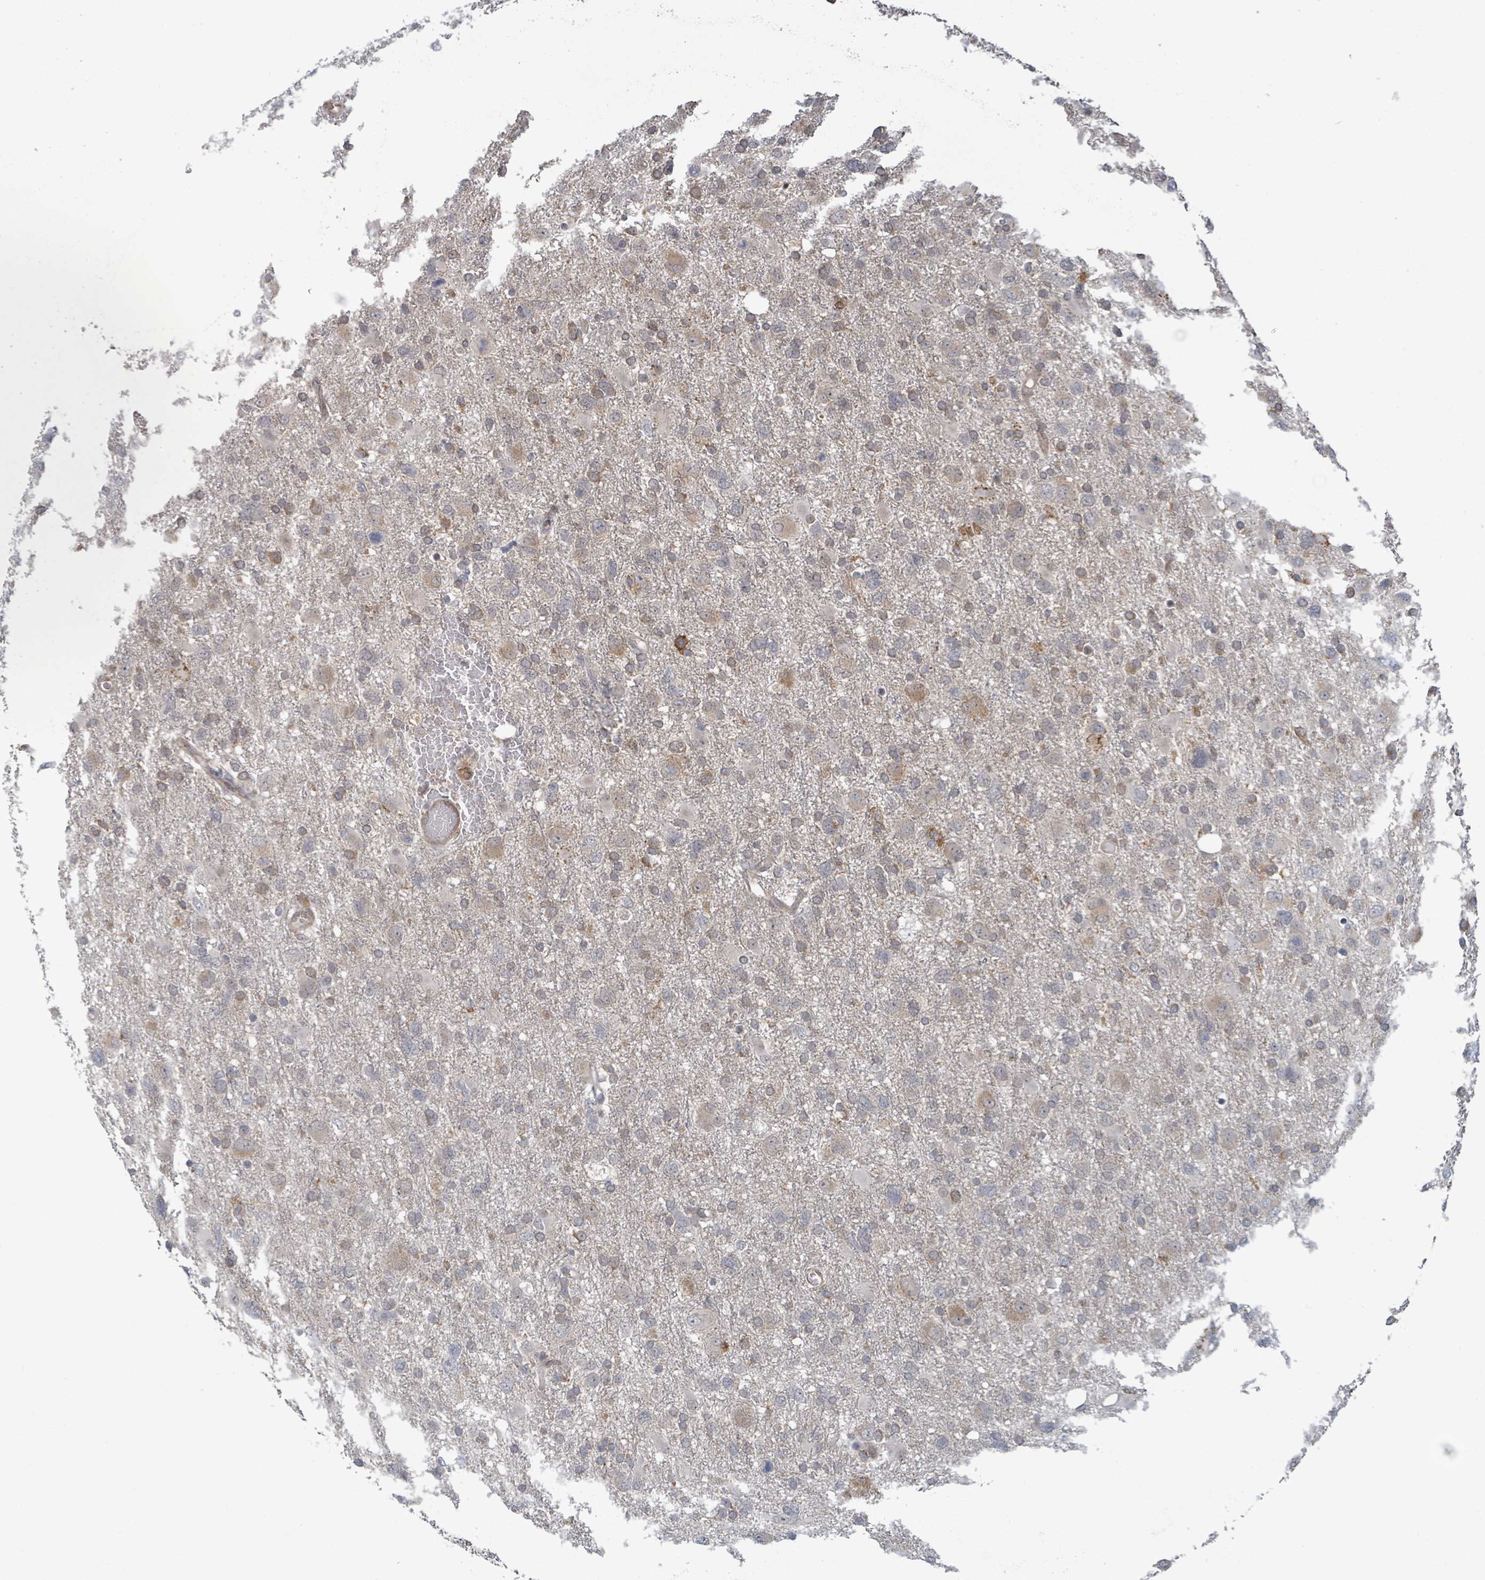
{"staining": {"intensity": "weak", "quantity": "25%-75%", "location": "cytoplasmic/membranous"}, "tissue": "glioma", "cell_type": "Tumor cells", "image_type": "cancer", "snomed": [{"axis": "morphology", "description": "Glioma, malignant, High grade"}, {"axis": "topography", "description": "Brain"}], "caption": "The image exhibits a brown stain indicating the presence of a protein in the cytoplasmic/membranous of tumor cells in malignant glioma (high-grade).", "gene": "SHROOM2", "patient": {"sex": "male", "age": 61}}